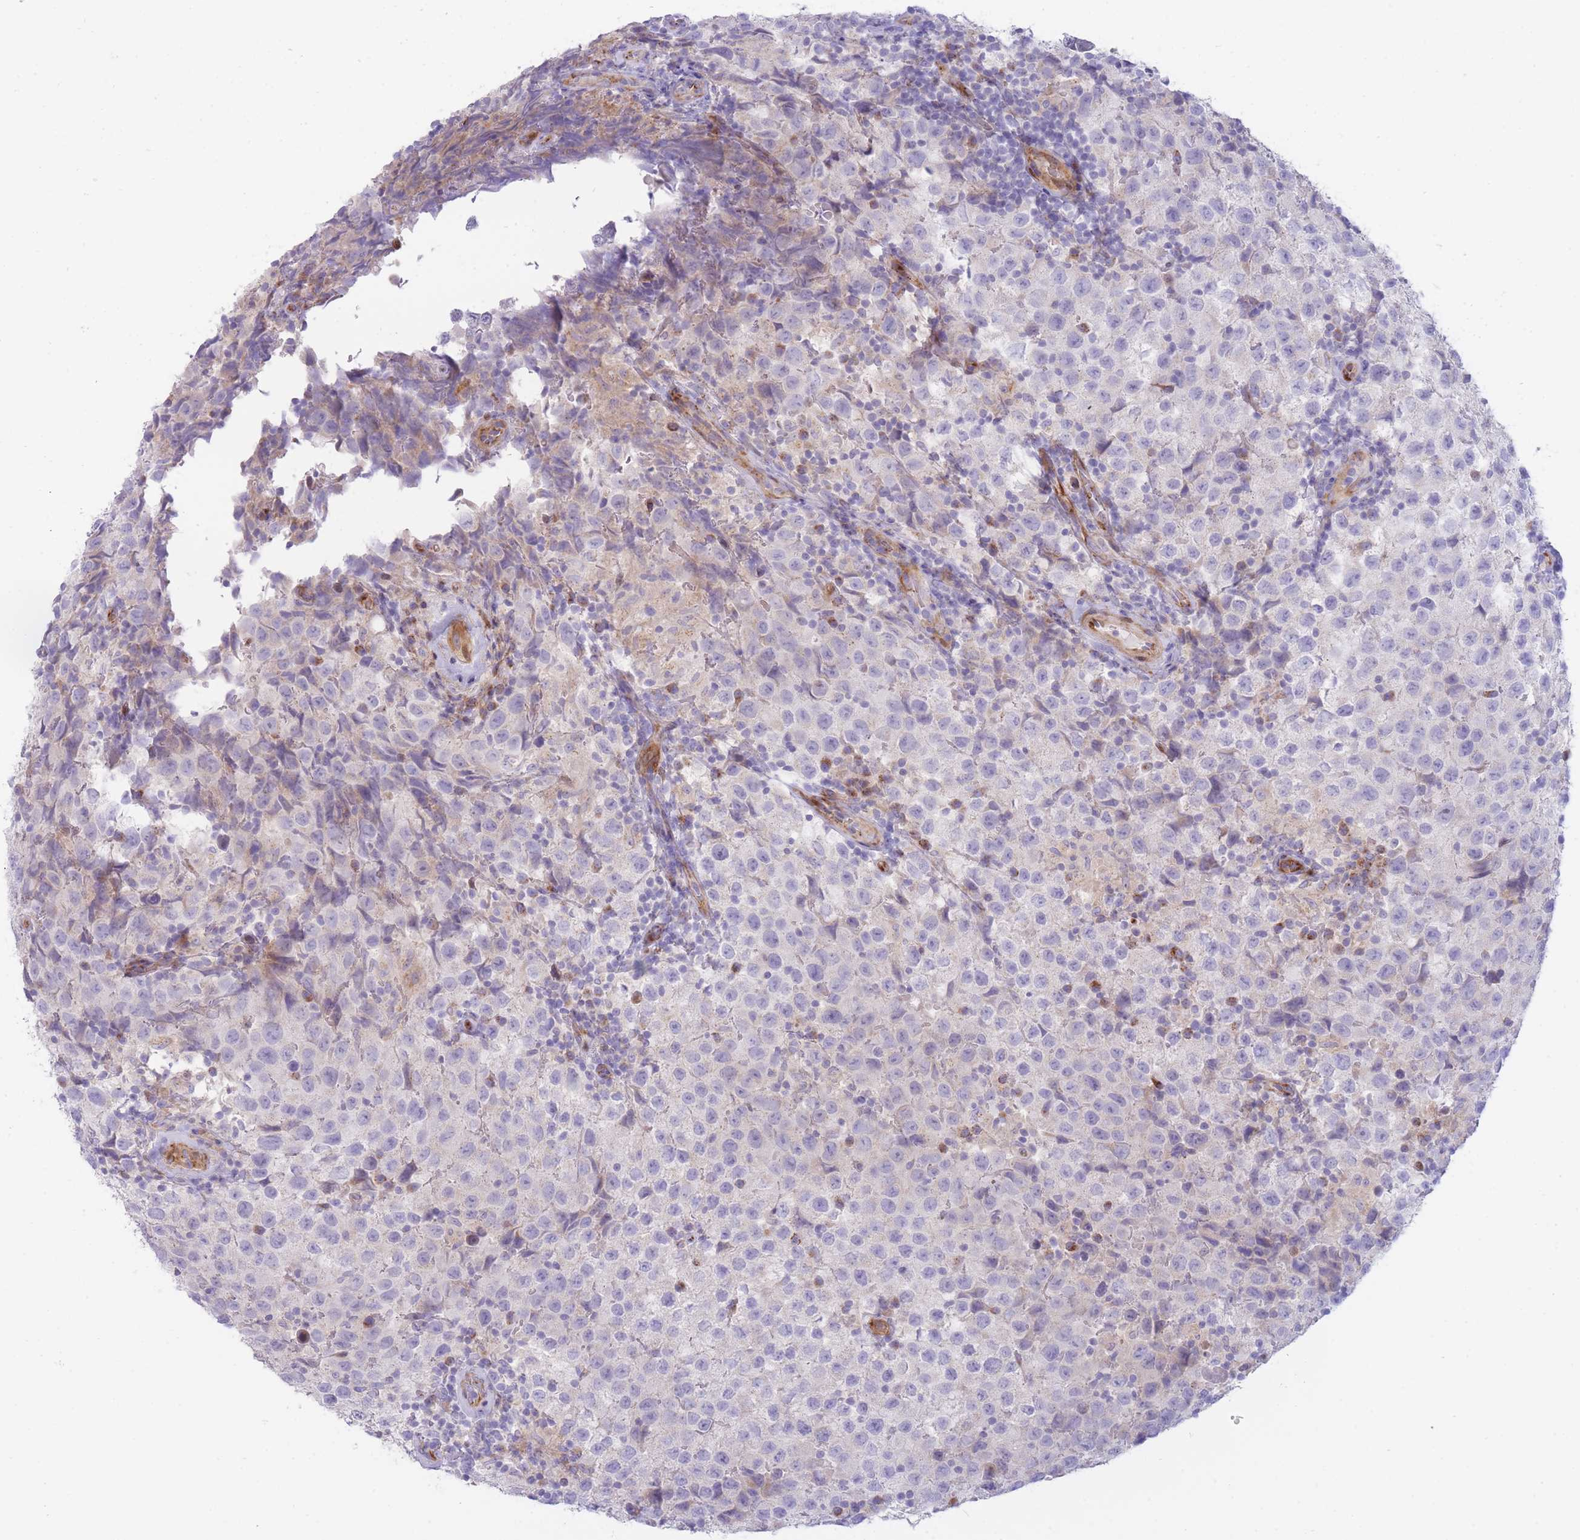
{"staining": {"intensity": "negative", "quantity": "none", "location": "none"}, "tissue": "testis cancer", "cell_type": "Tumor cells", "image_type": "cancer", "snomed": [{"axis": "morphology", "description": "Seminoma, NOS"}, {"axis": "morphology", "description": "Carcinoma, Embryonal, NOS"}, {"axis": "topography", "description": "Testis"}], "caption": "Testis seminoma stained for a protein using immunohistochemistry shows no positivity tumor cells.", "gene": "ATP5MC2", "patient": {"sex": "male", "age": 41}}